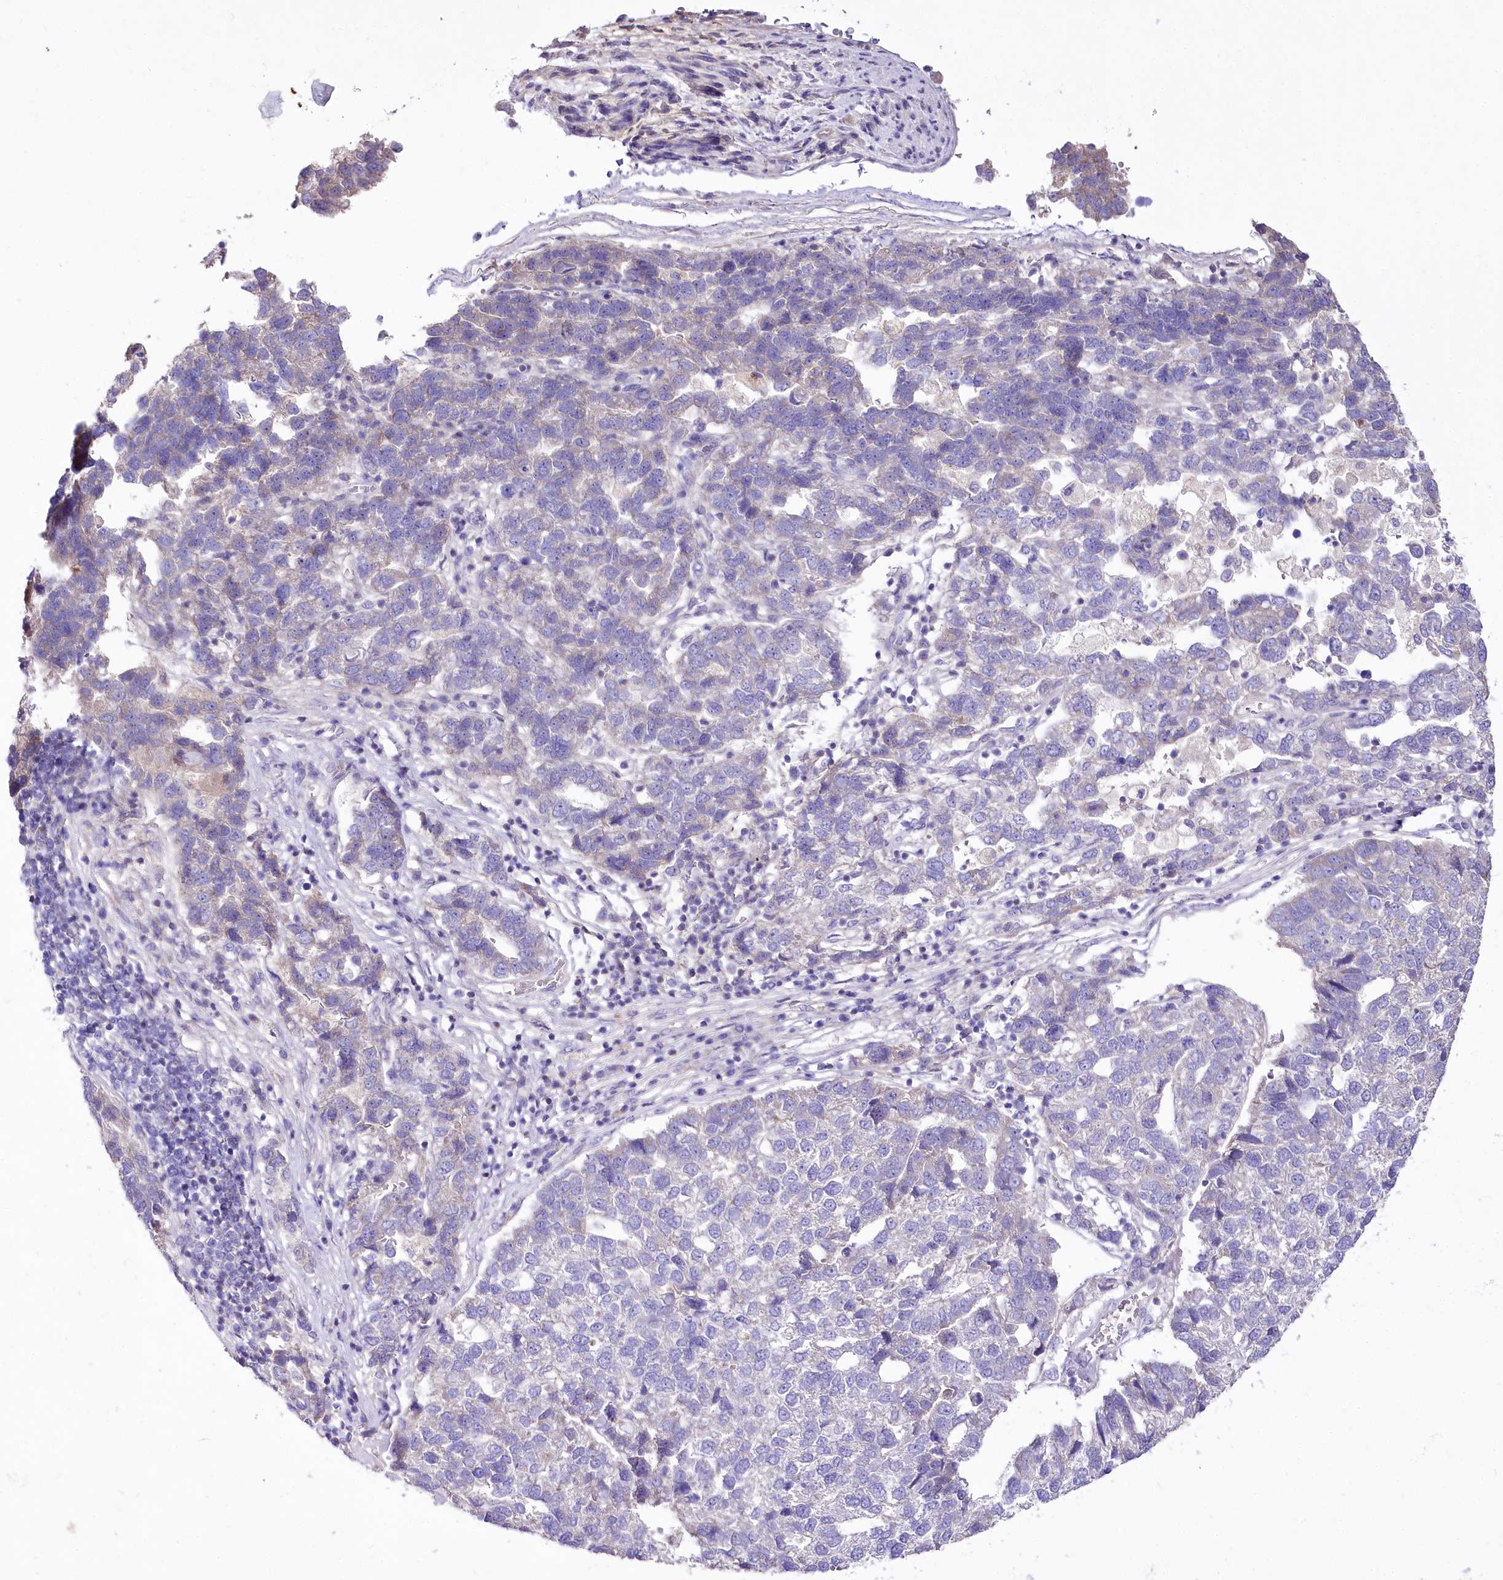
{"staining": {"intensity": "negative", "quantity": "none", "location": "none"}, "tissue": "pancreatic cancer", "cell_type": "Tumor cells", "image_type": "cancer", "snomed": [{"axis": "morphology", "description": "Adenocarcinoma, NOS"}, {"axis": "topography", "description": "Pancreas"}], "caption": "High power microscopy micrograph of an immunohistochemistry micrograph of pancreatic cancer, revealing no significant staining in tumor cells.", "gene": "LRRC14B", "patient": {"sex": "female", "age": 61}}